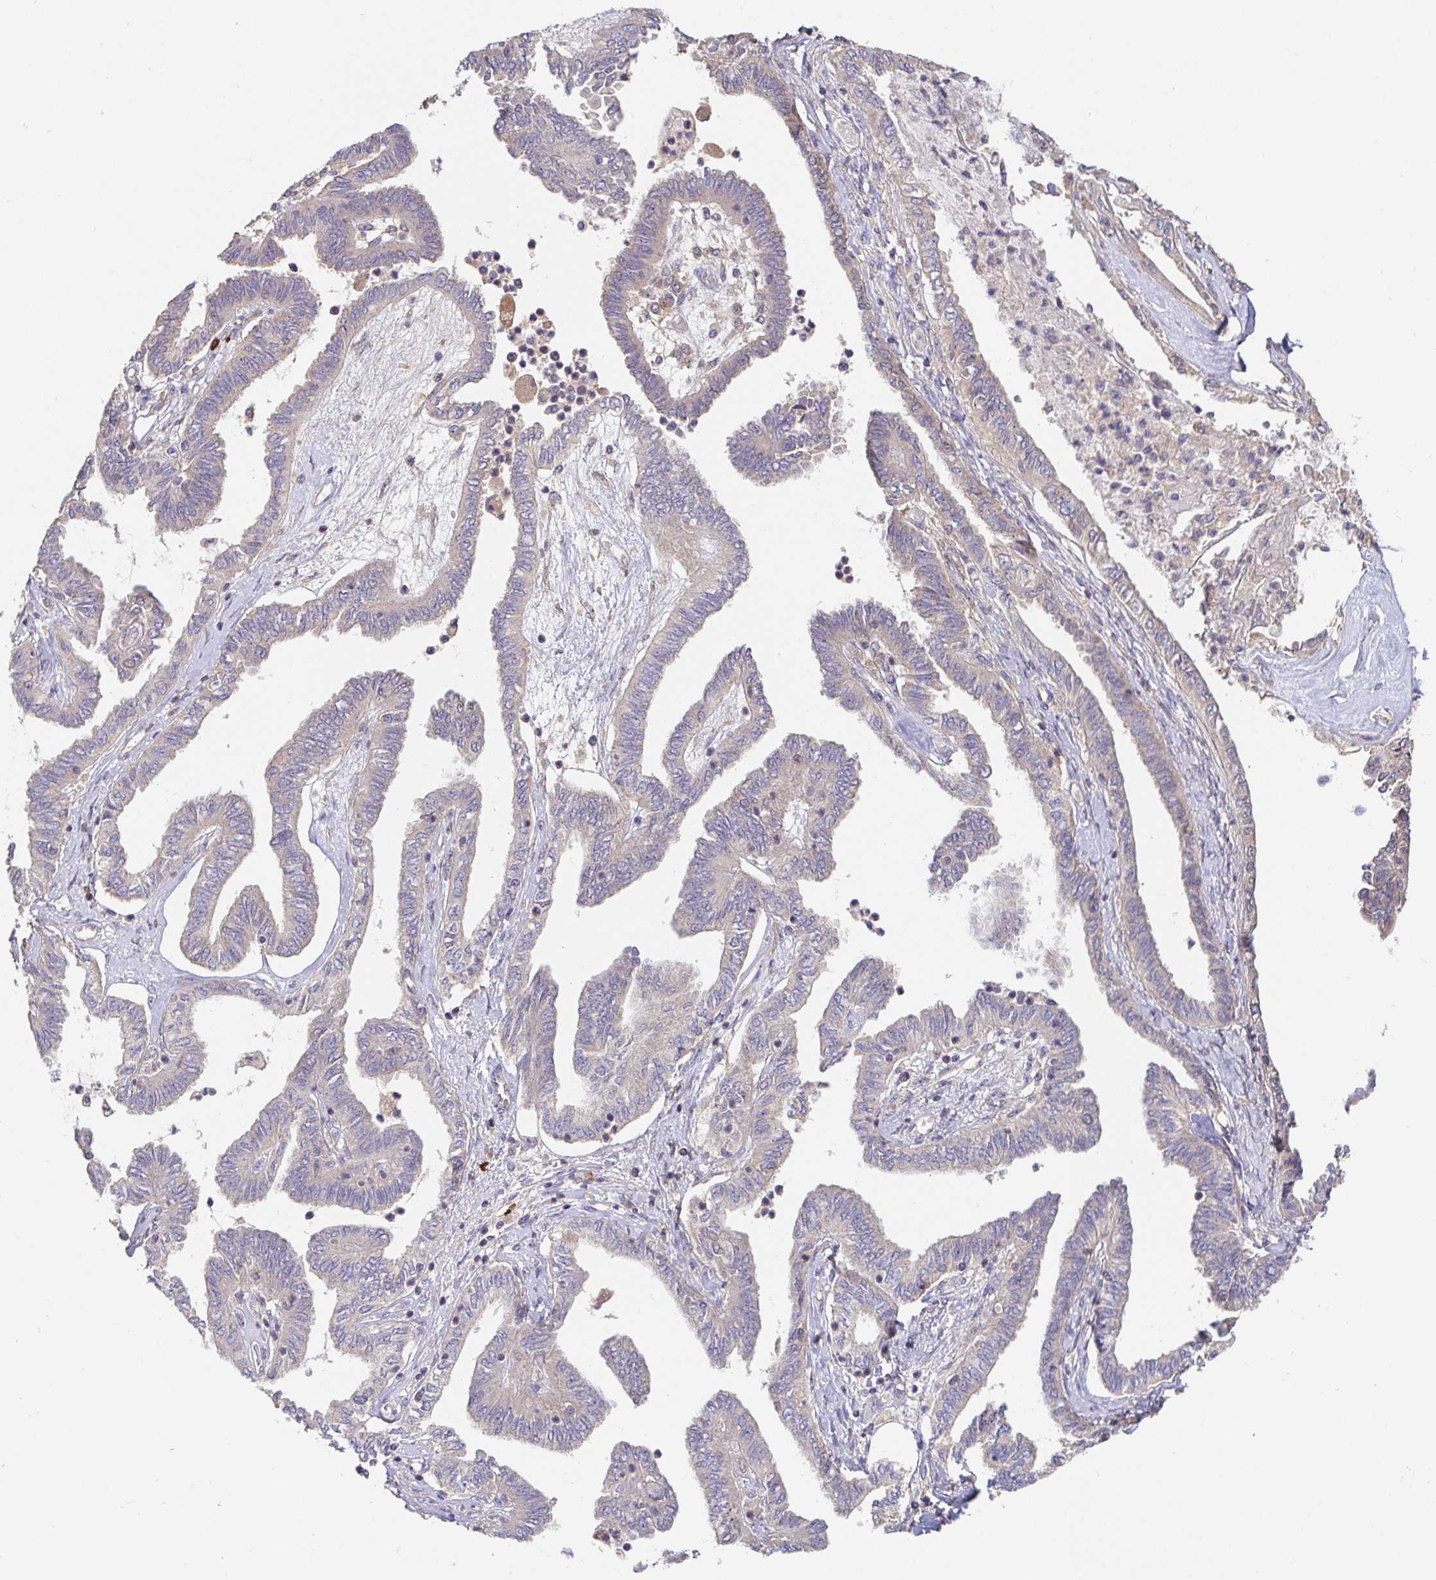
{"staining": {"intensity": "negative", "quantity": "none", "location": "none"}, "tissue": "ovarian cancer", "cell_type": "Tumor cells", "image_type": "cancer", "snomed": [{"axis": "morphology", "description": "Carcinoma, endometroid"}, {"axis": "topography", "description": "Ovary"}], "caption": "Tumor cells are negative for protein expression in human ovarian cancer.", "gene": "HAGH", "patient": {"sex": "female", "age": 70}}